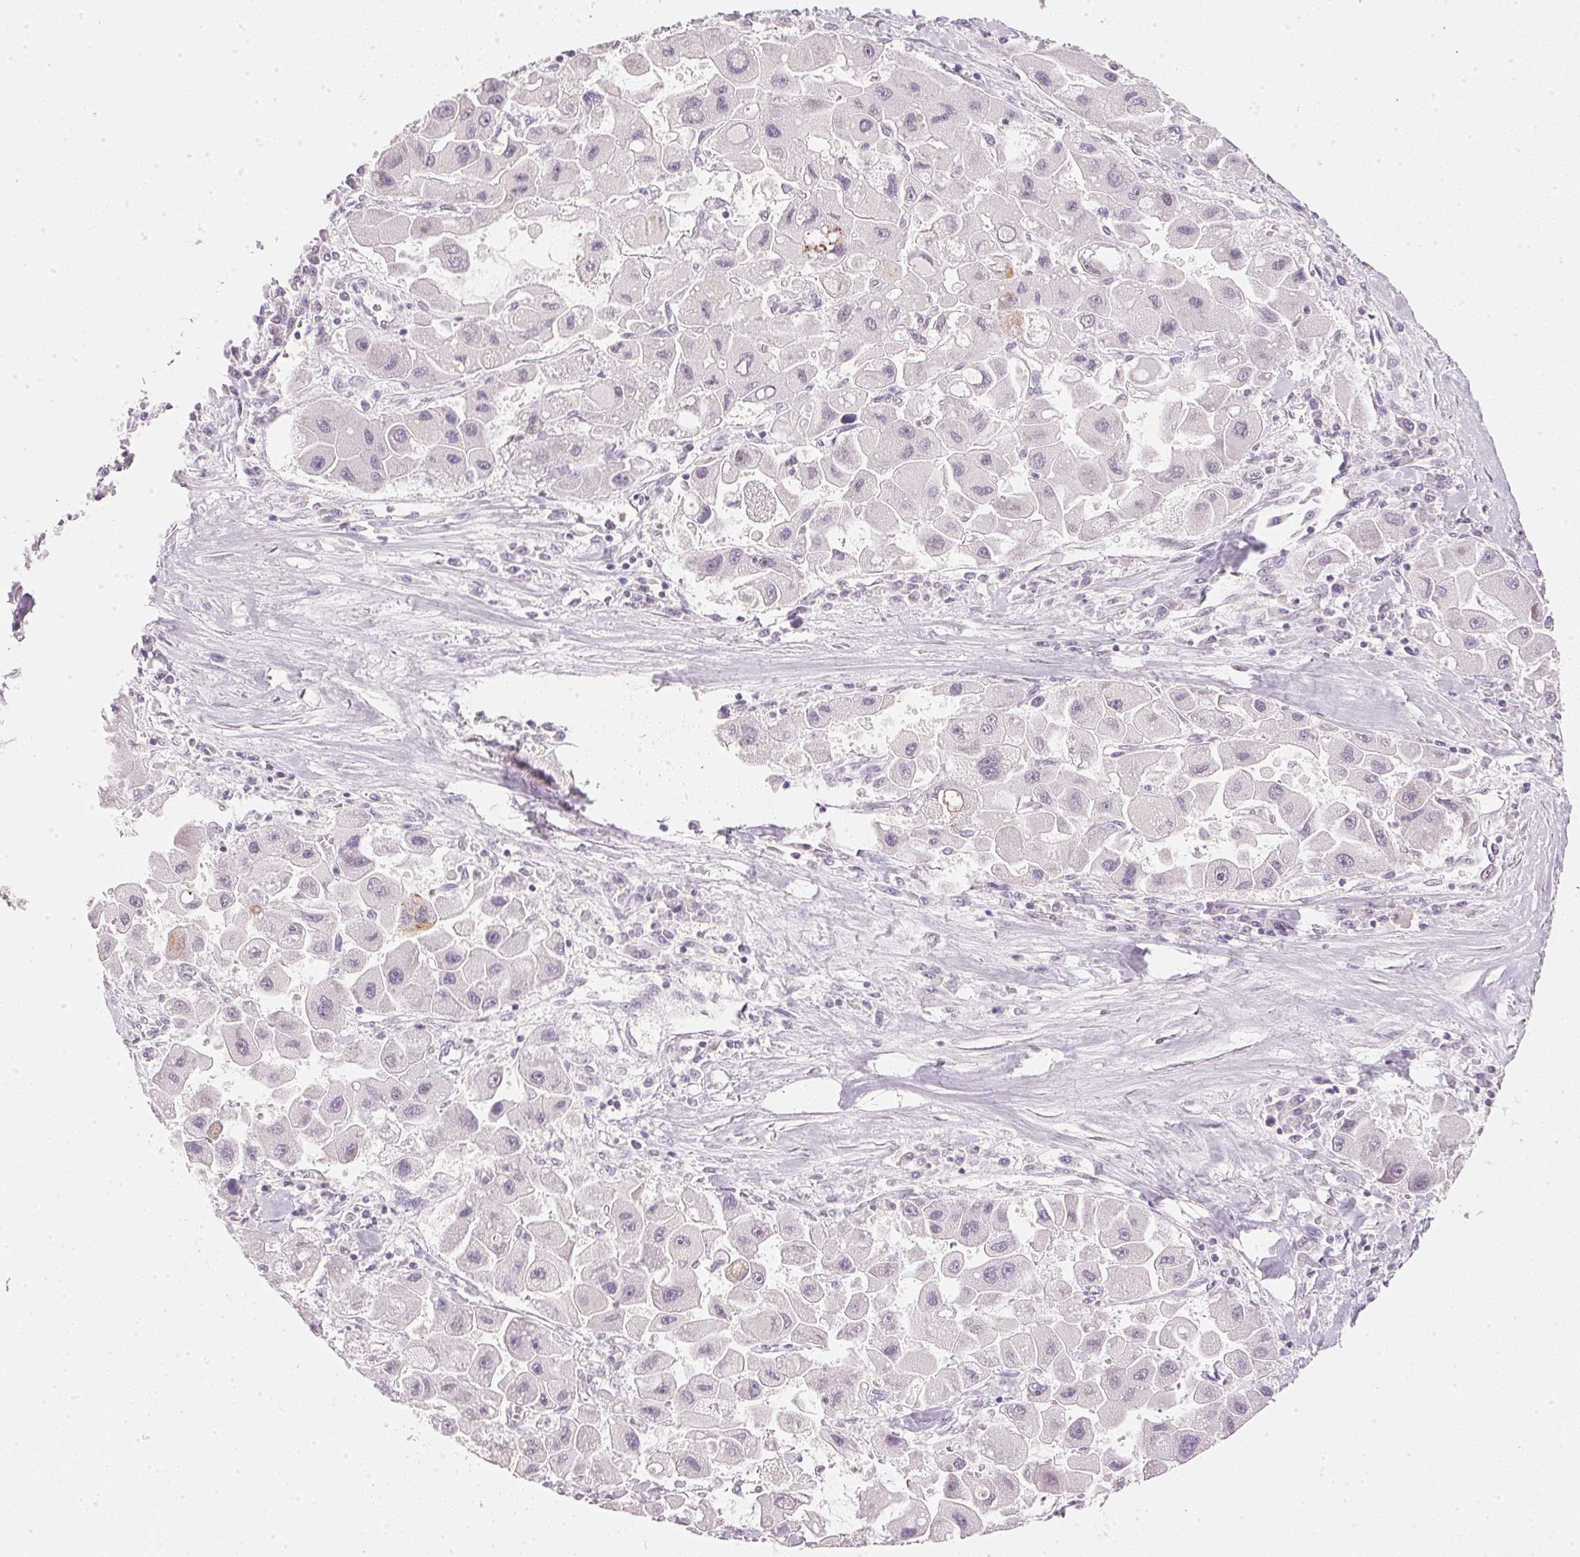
{"staining": {"intensity": "negative", "quantity": "none", "location": "none"}, "tissue": "liver cancer", "cell_type": "Tumor cells", "image_type": "cancer", "snomed": [{"axis": "morphology", "description": "Carcinoma, Hepatocellular, NOS"}, {"axis": "topography", "description": "Liver"}], "caption": "The IHC histopathology image has no significant positivity in tumor cells of liver cancer (hepatocellular carcinoma) tissue.", "gene": "IGFBP1", "patient": {"sex": "male", "age": 24}}